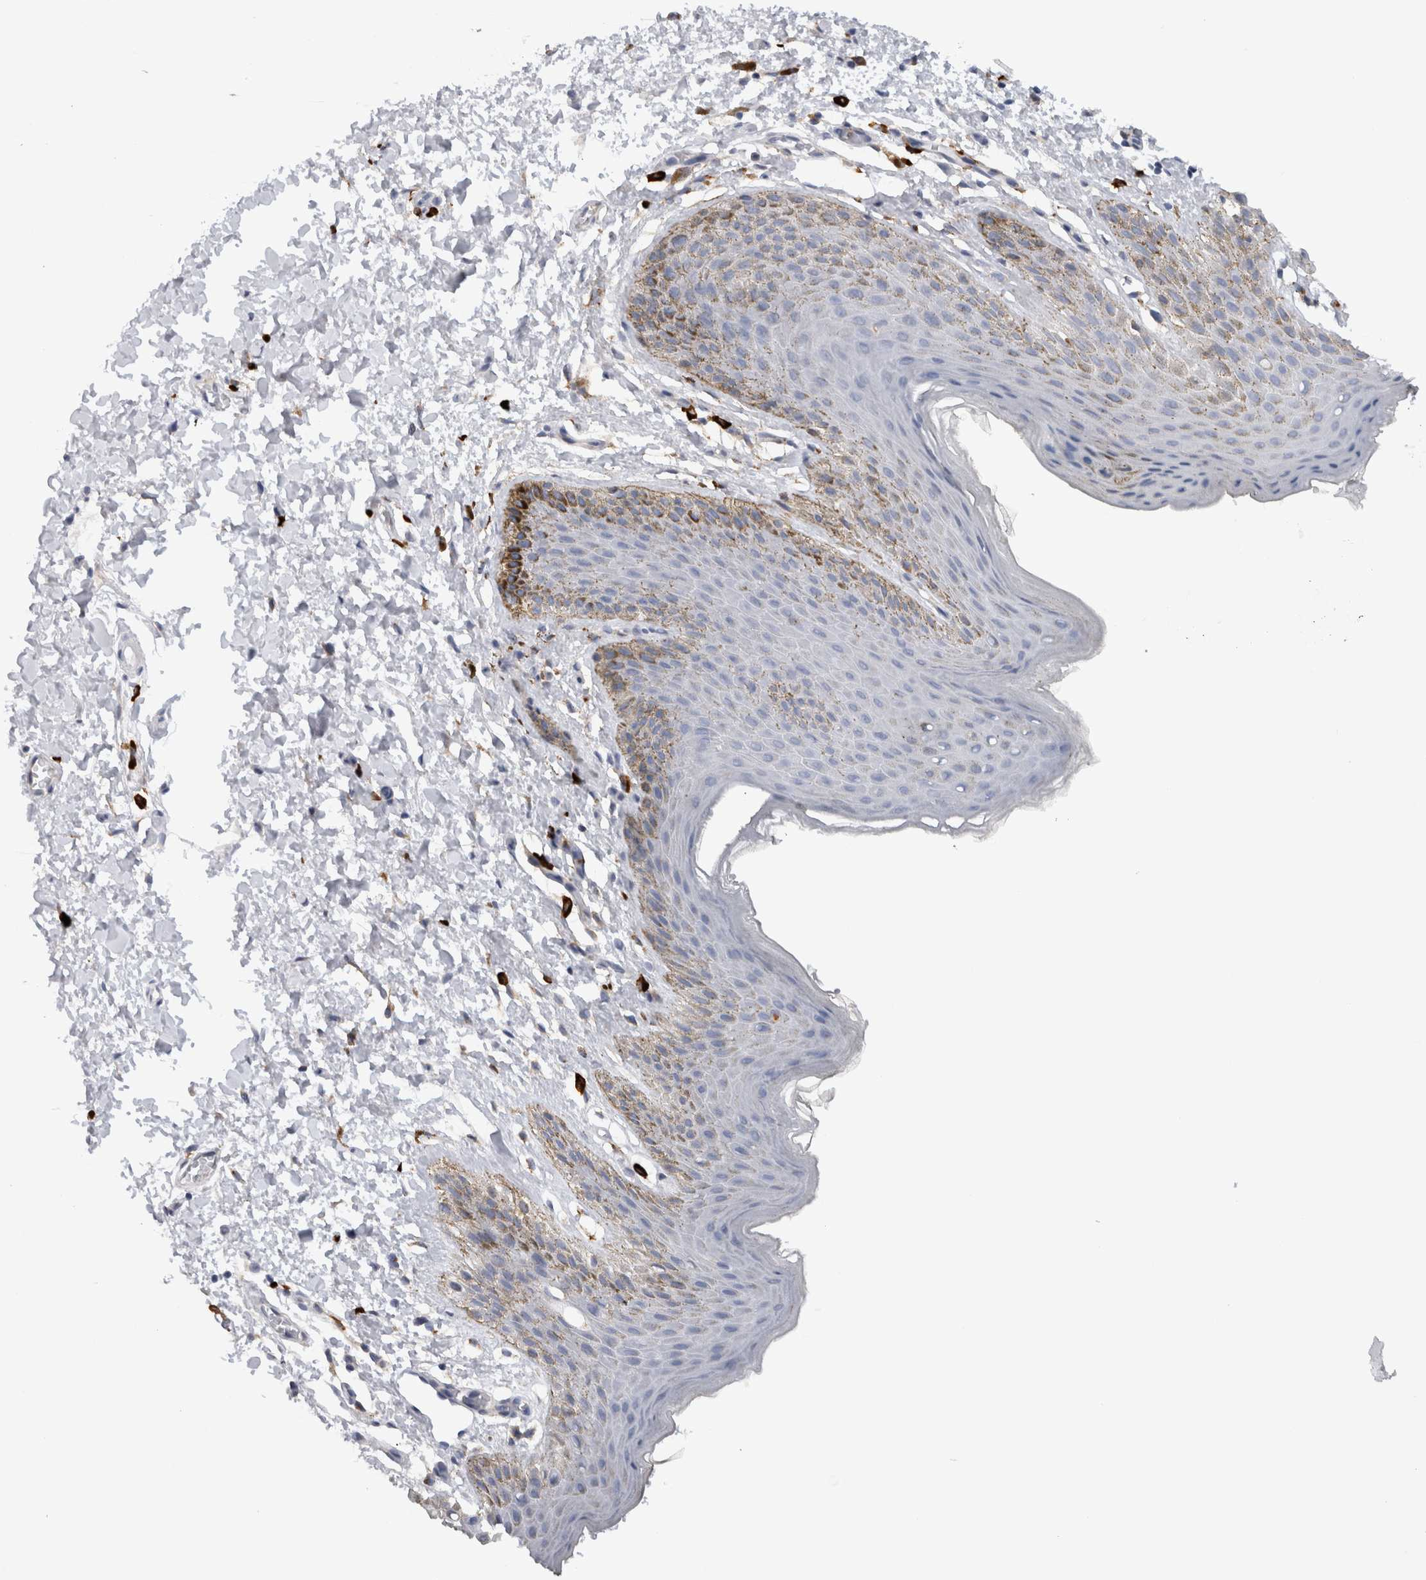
{"staining": {"intensity": "moderate", "quantity": "<25%", "location": "cytoplasmic/membranous"}, "tissue": "skin", "cell_type": "Epidermal cells", "image_type": "normal", "snomed": [{"axis": "morphology", "description": "Normal tissue, NOS"}, {"axis": "topography", "description": "Anal"}, {"axis": "topography", "description": "Peripheral nerve tissue"}], "caption": "Immunohistochemistry image of unremarkable skin: human skin stained using IHC reveals low levels of moderate protein expression localized specifically in the cytoplasmic/membranous of epidermal cells, appearing as a cytoplasmic/membranous brown color.", "gene": "CD63", "patient": {"sex": "male", "age": 44}}